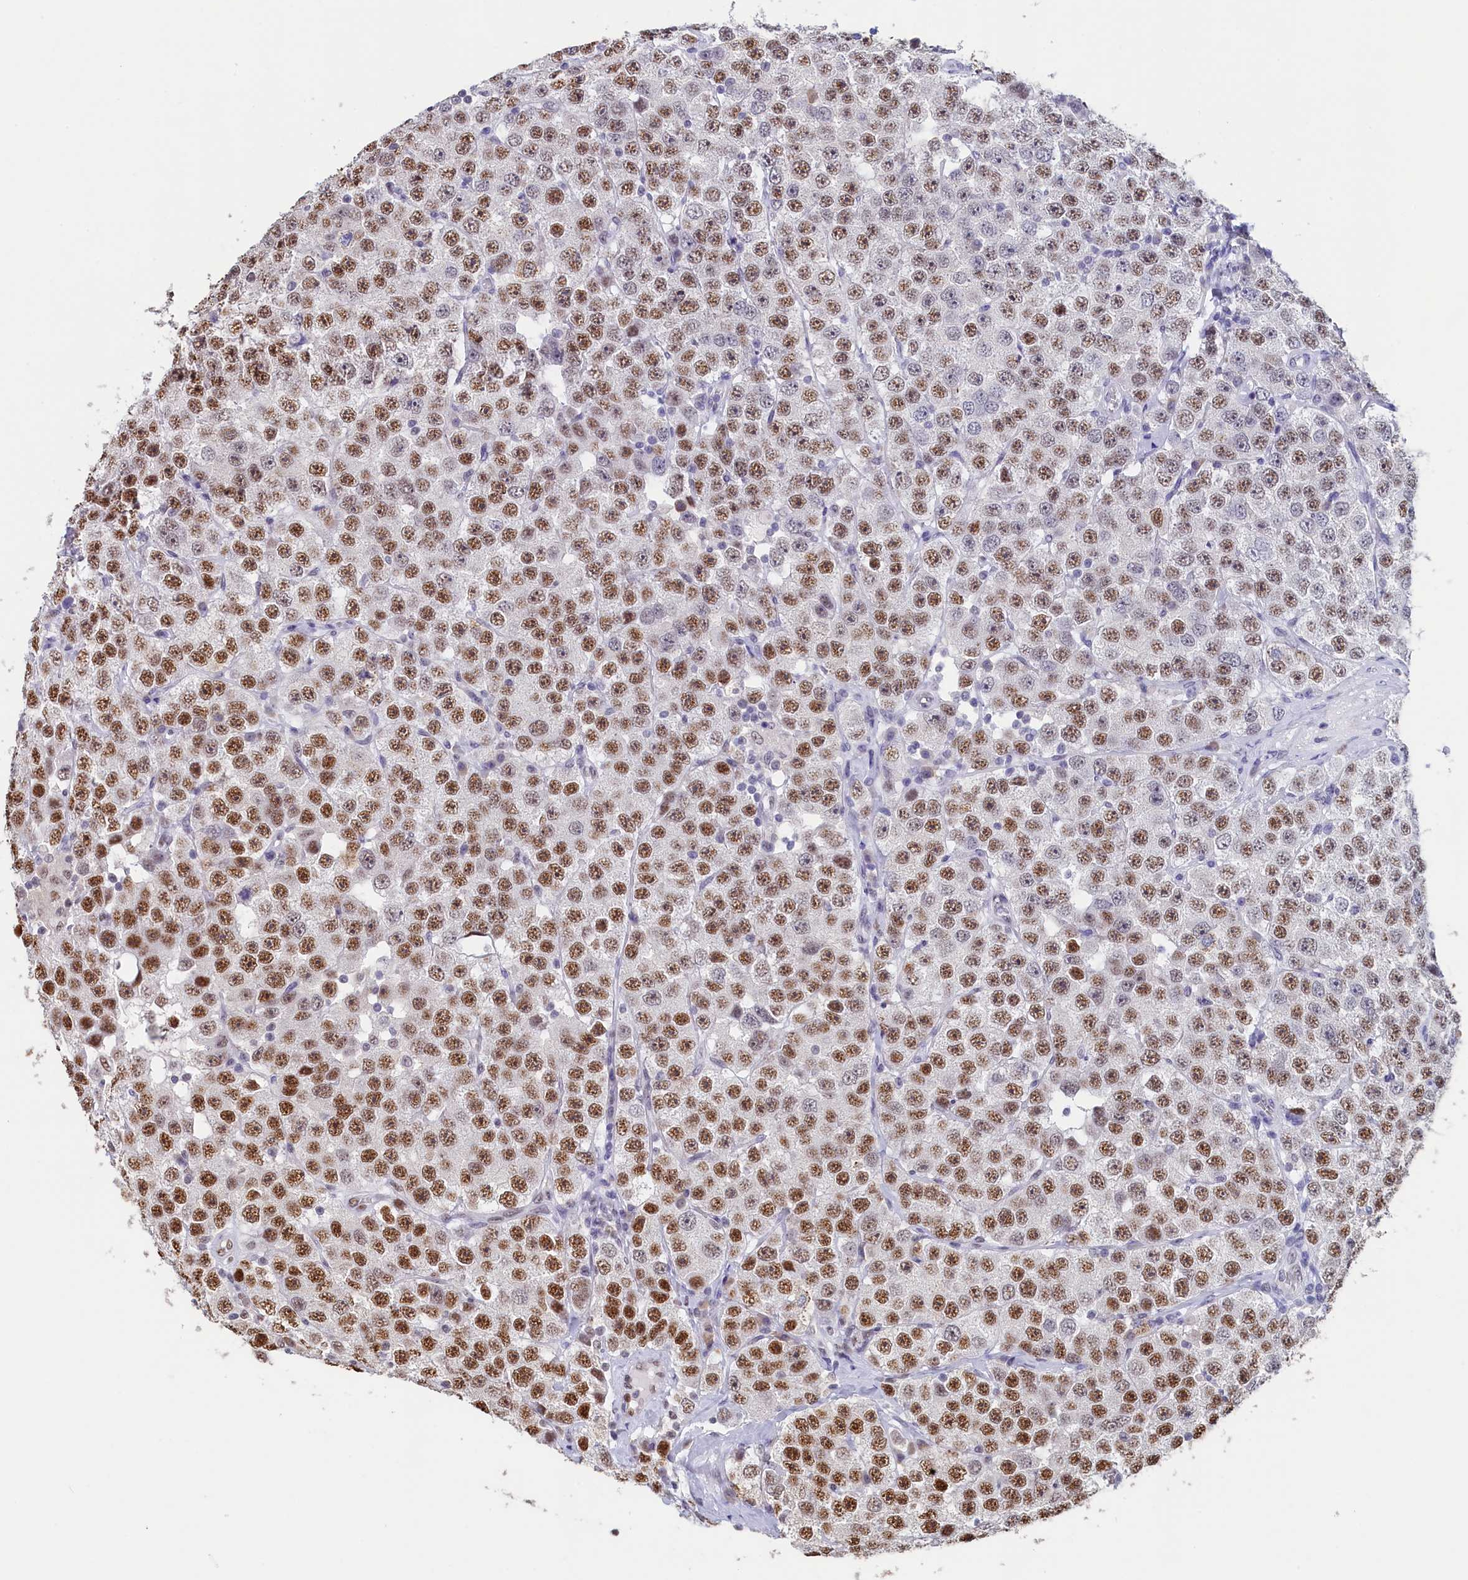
{"staining": {"intensity": "moderate", "quantity": "25%-75%", "location": "nuclear"}, "tissue": "testis cancer", "cell_type": "Tumor cells", "image_type": "cancer", "snomed": [{"axis": "morphology", "description": "Seminoma, NOS"}, {"axis": "topography", "description": "Testis"}], "caption": "Tumor cells reveal moderate nuclear positivity in about 25%-75% of cells in testis cancer (seminoma).", "gene": "MOSPD3", "patient": {"sex": "male", "age": 28}}